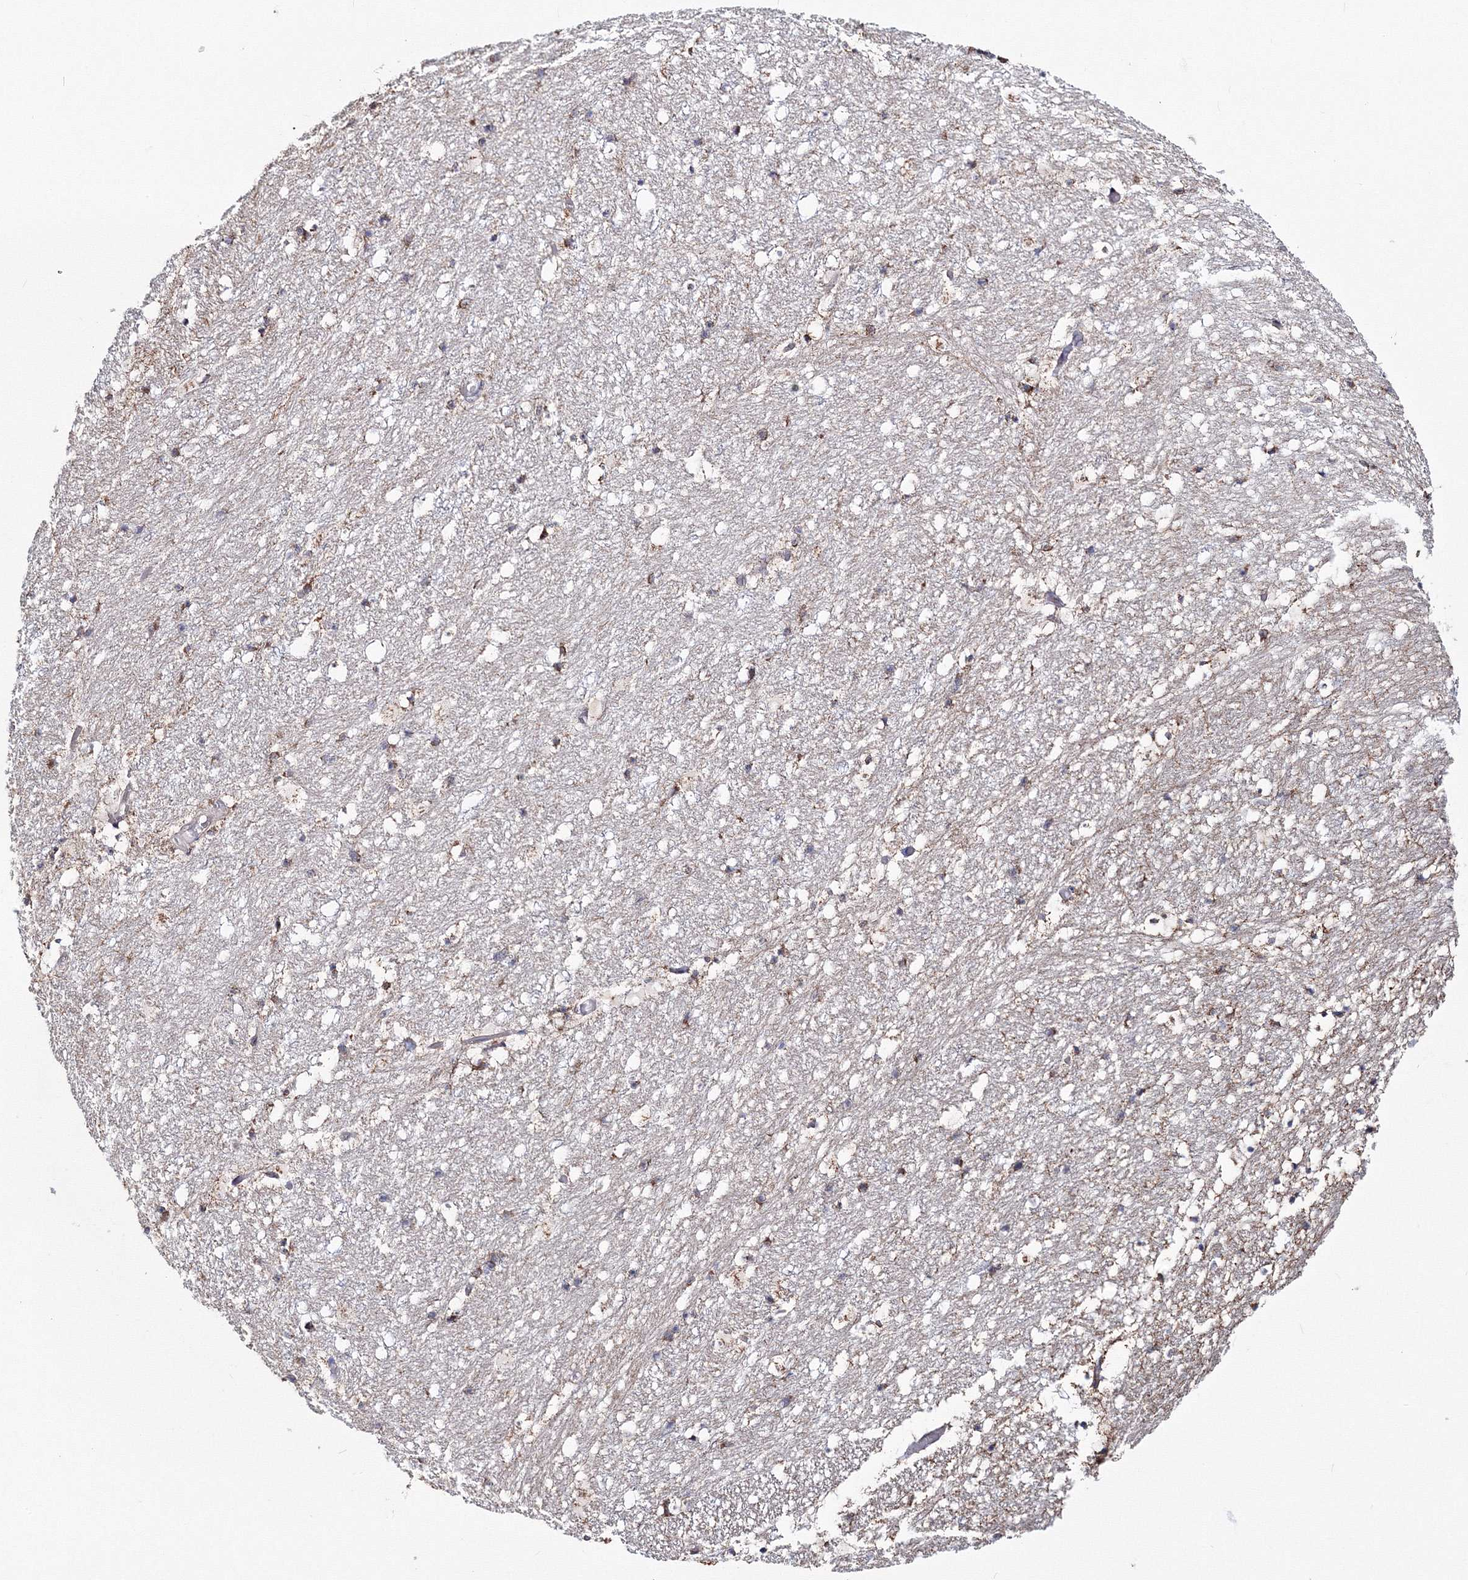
{"staining": {"intensity": "weak", "quantity": "25%-75%", "location": "cytoplasmic/membranous"}, "tissue": "hippocampus", "cell_type": "Glial cells", "image_type": "normal", "snomed": [{"axis": "morphology", "description": "Normal tissue, NOS"}, {"axis": "topography", "description": "Hippocampus"}], "caption": "Immunohistochemical staining of unremarkable hippocampus exhibits low levels of weak cytoplasmic/membranous expression in approximately 25%-75% of glial cells. The staining was performed using DAB, with brown indicating positive protein expression. Nuclei are stained blue with hematoxylin.", "gene": "PEX13", "patient": {"sex": "female", "age": 52}}